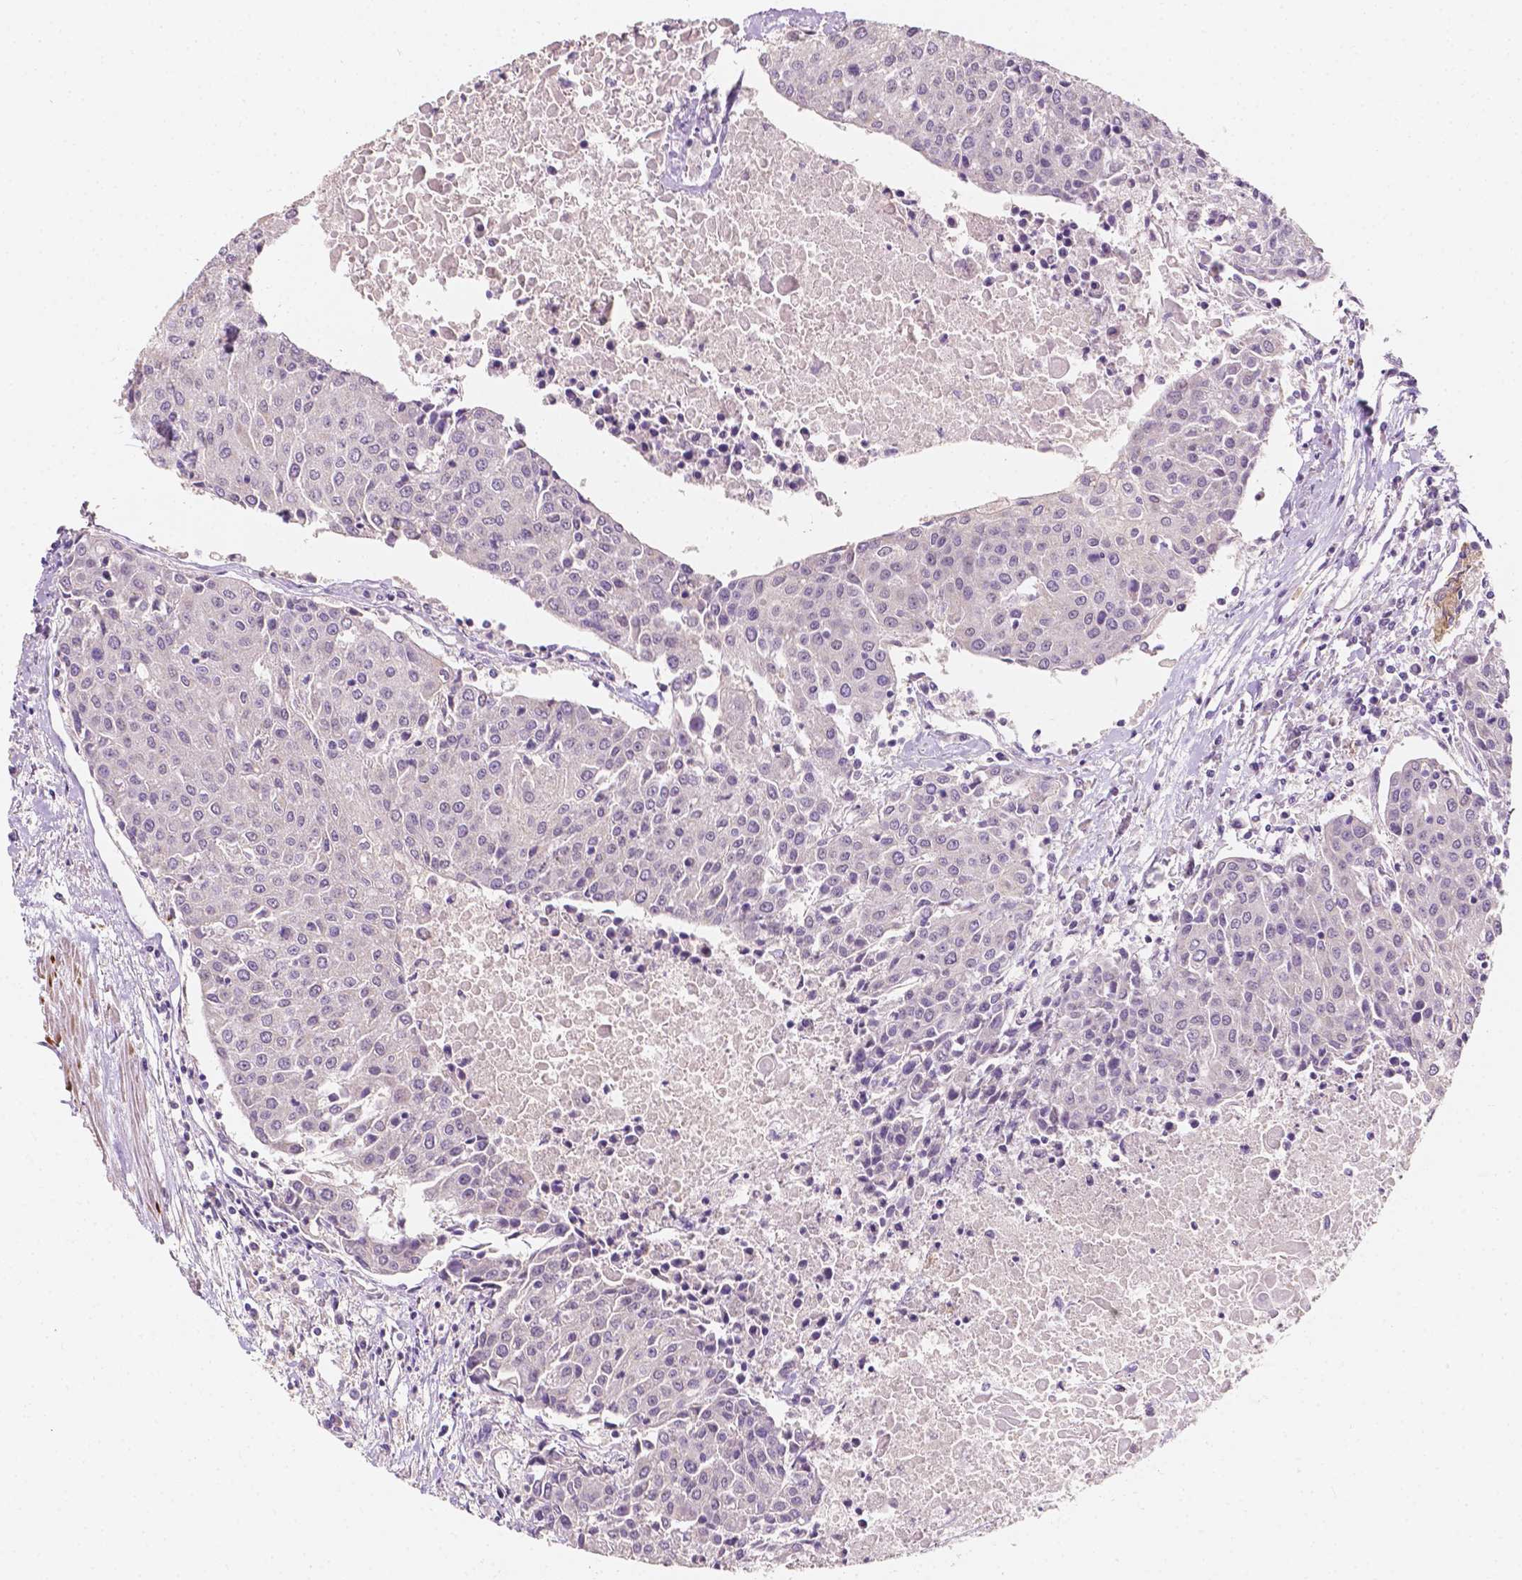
{"staining": {"intensity": "negative", "quantity": "none", "location": "none"}, "tissue": "urothelial cancer", "cell_type": "Tumor cells", "image_type": "cancer", "snomed": [{"axis": "morphology", "description": "Urothelial carcinoma, High grade"}, {"axis": "topography", "description": "Urinary bladder"}], "caption": "This is a image of IHC staining of high-grade urothelial carcinoma, which shows no staining in tumor cells.", "gene": "SIRT2", "patient": {"sex": "female", "age": 85}}